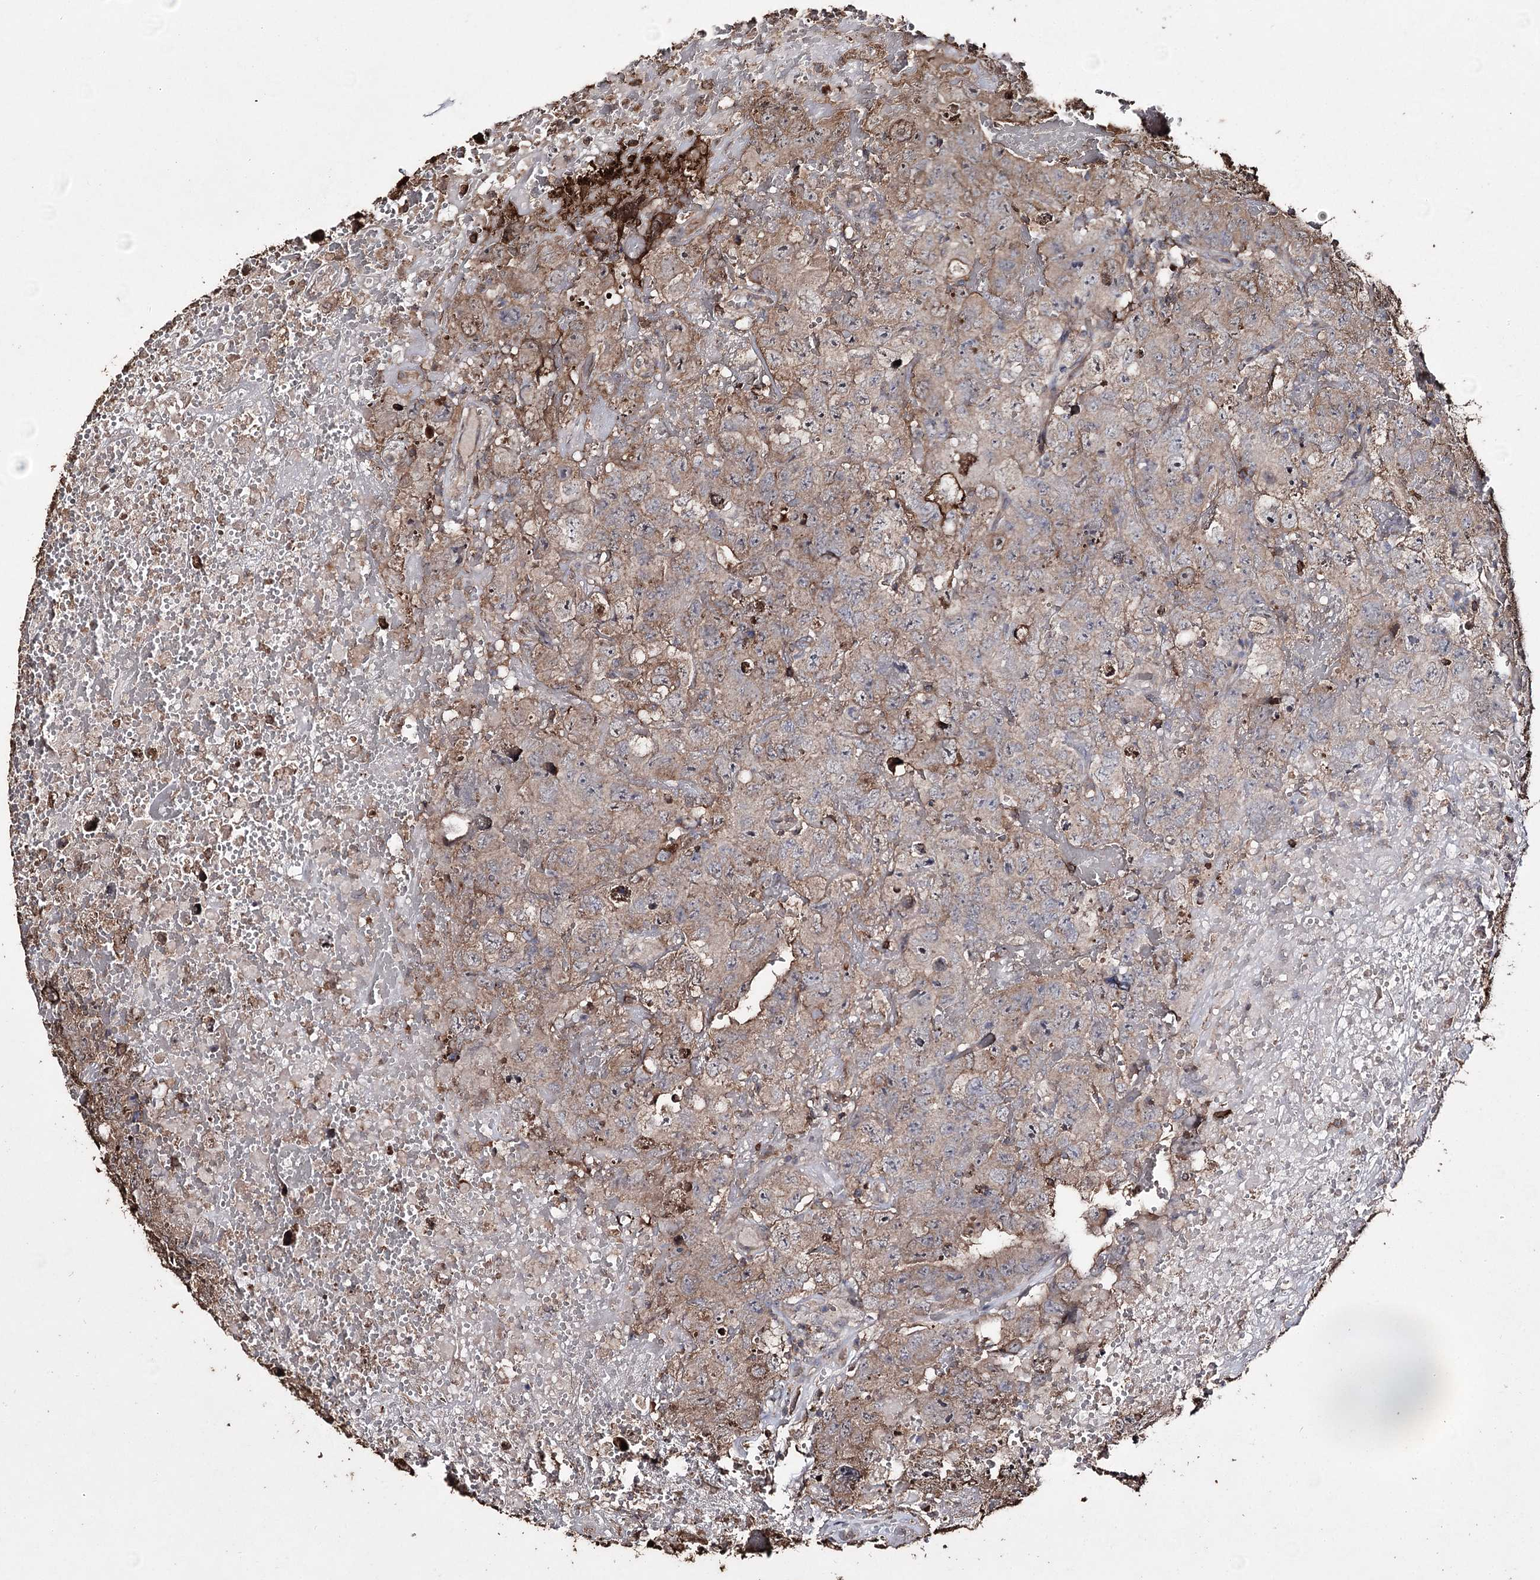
{"staining": {"intensity": "weak", "quantity": ">75%", "location": "cytoplasmic/membranous"}, "tissue": "testis cancer", "cell_type": "Tumor cells", "image_type": "cancer", "snomed": [{"axis": "morphology", "description": "Carcinoma, Embryonal, NOS"}, {"axis": "topography", "description": "Testis"}], "caption": "A brown stain labels weak cytoplasmic/membranous positivity of a protein in human testis cancer tumor cells.", "gene": "ZNF662", "patient": {"sex": "male", "age": 45}}